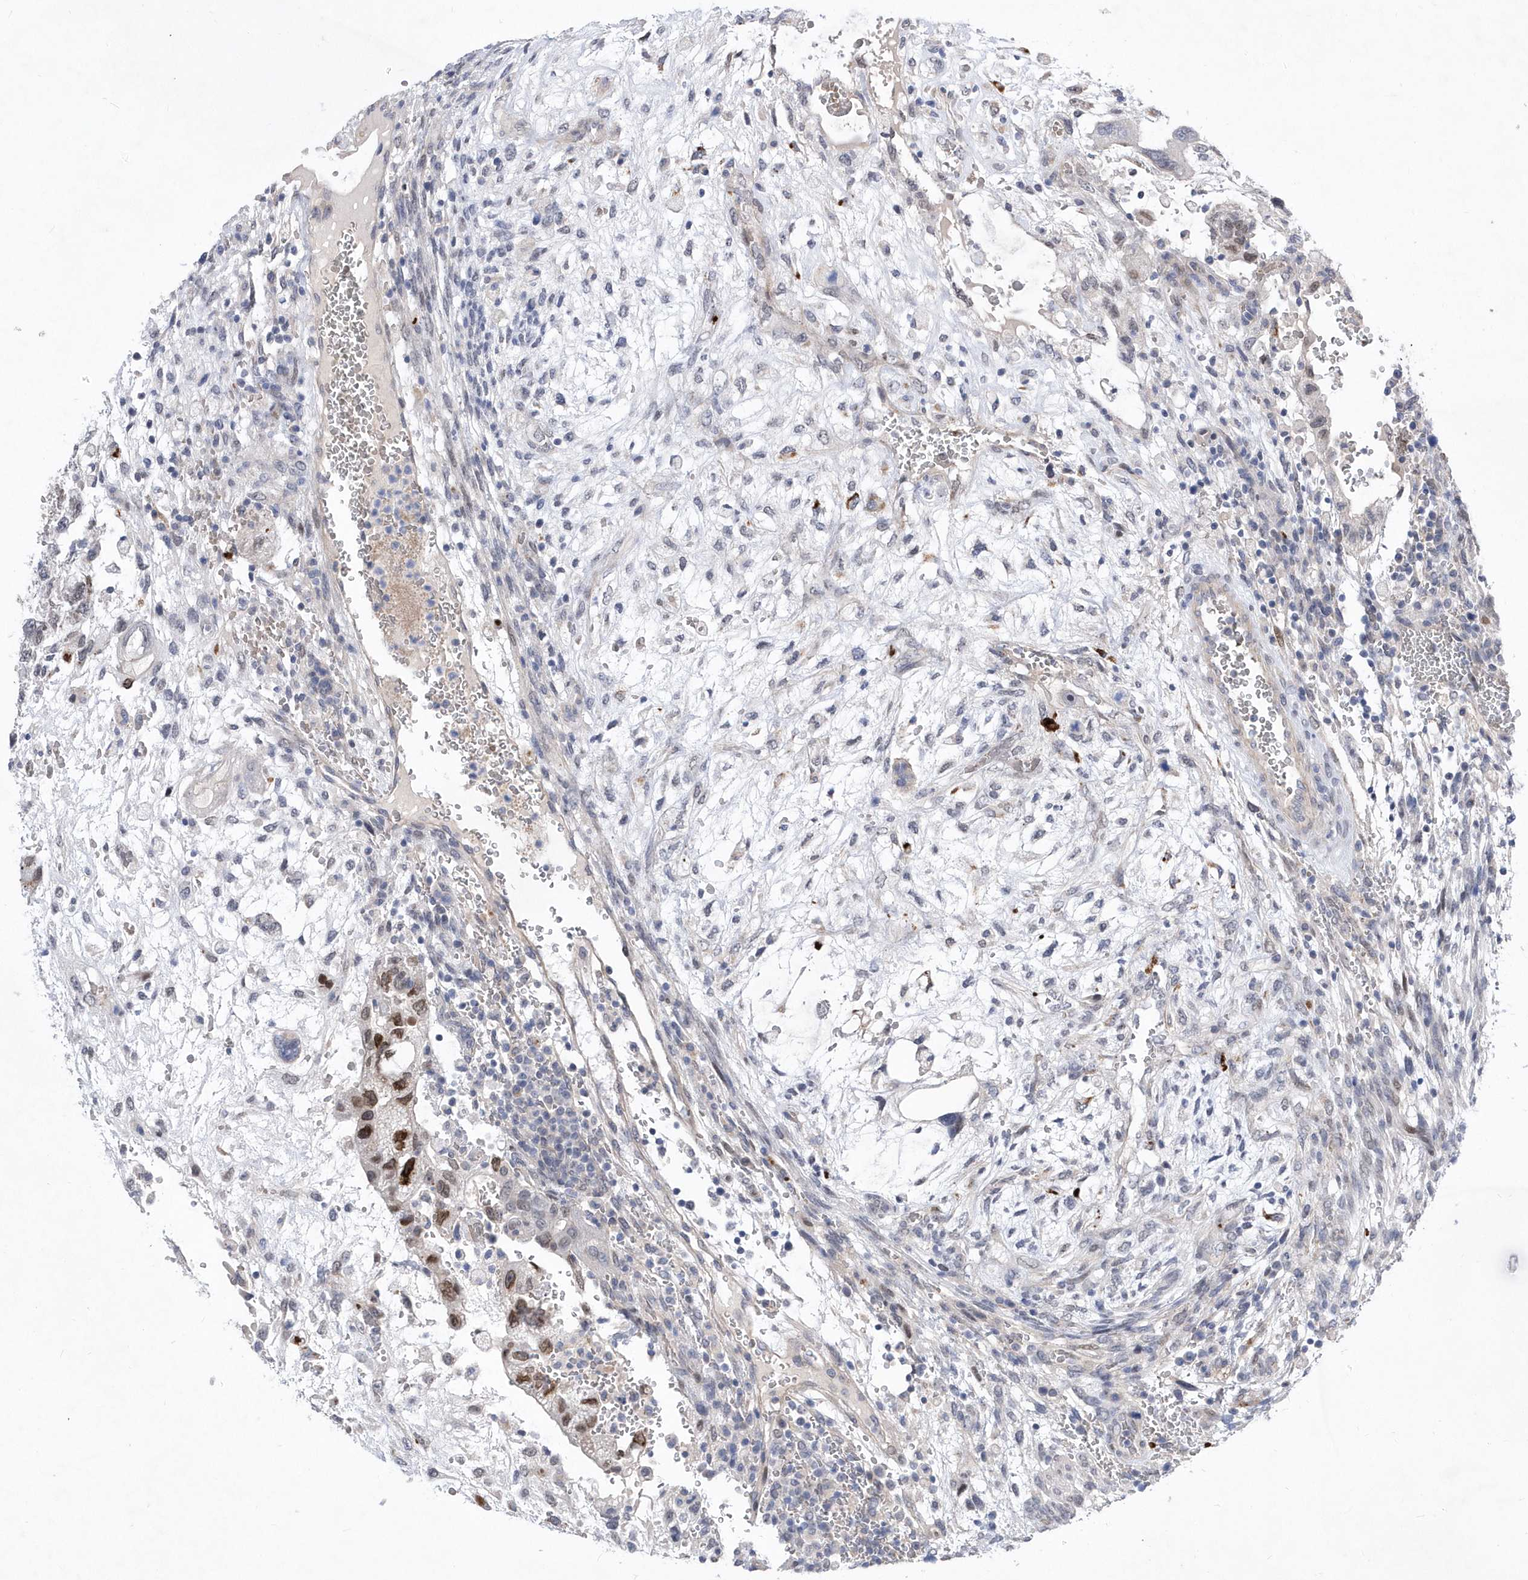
{"staining": {"intensity": "moderate", "quantity": ">75%", "location": "nuclear"}, "tissue": "testis cancer", "cell_type": "Tumor cells", "image_type": "cancer", "snomed": [{"axis": "morphology", "description": "Carcinoma, Embryonal, NOS"}, {"axis": "topography", "description": "Testis"}], "caption": "Moderate nuclear expression is seen in approximately >75% of tumor cells in embryonal carcinoma (testis).", "gene": "ZNF875", "patient": {"sex": "male", "age": 36}}